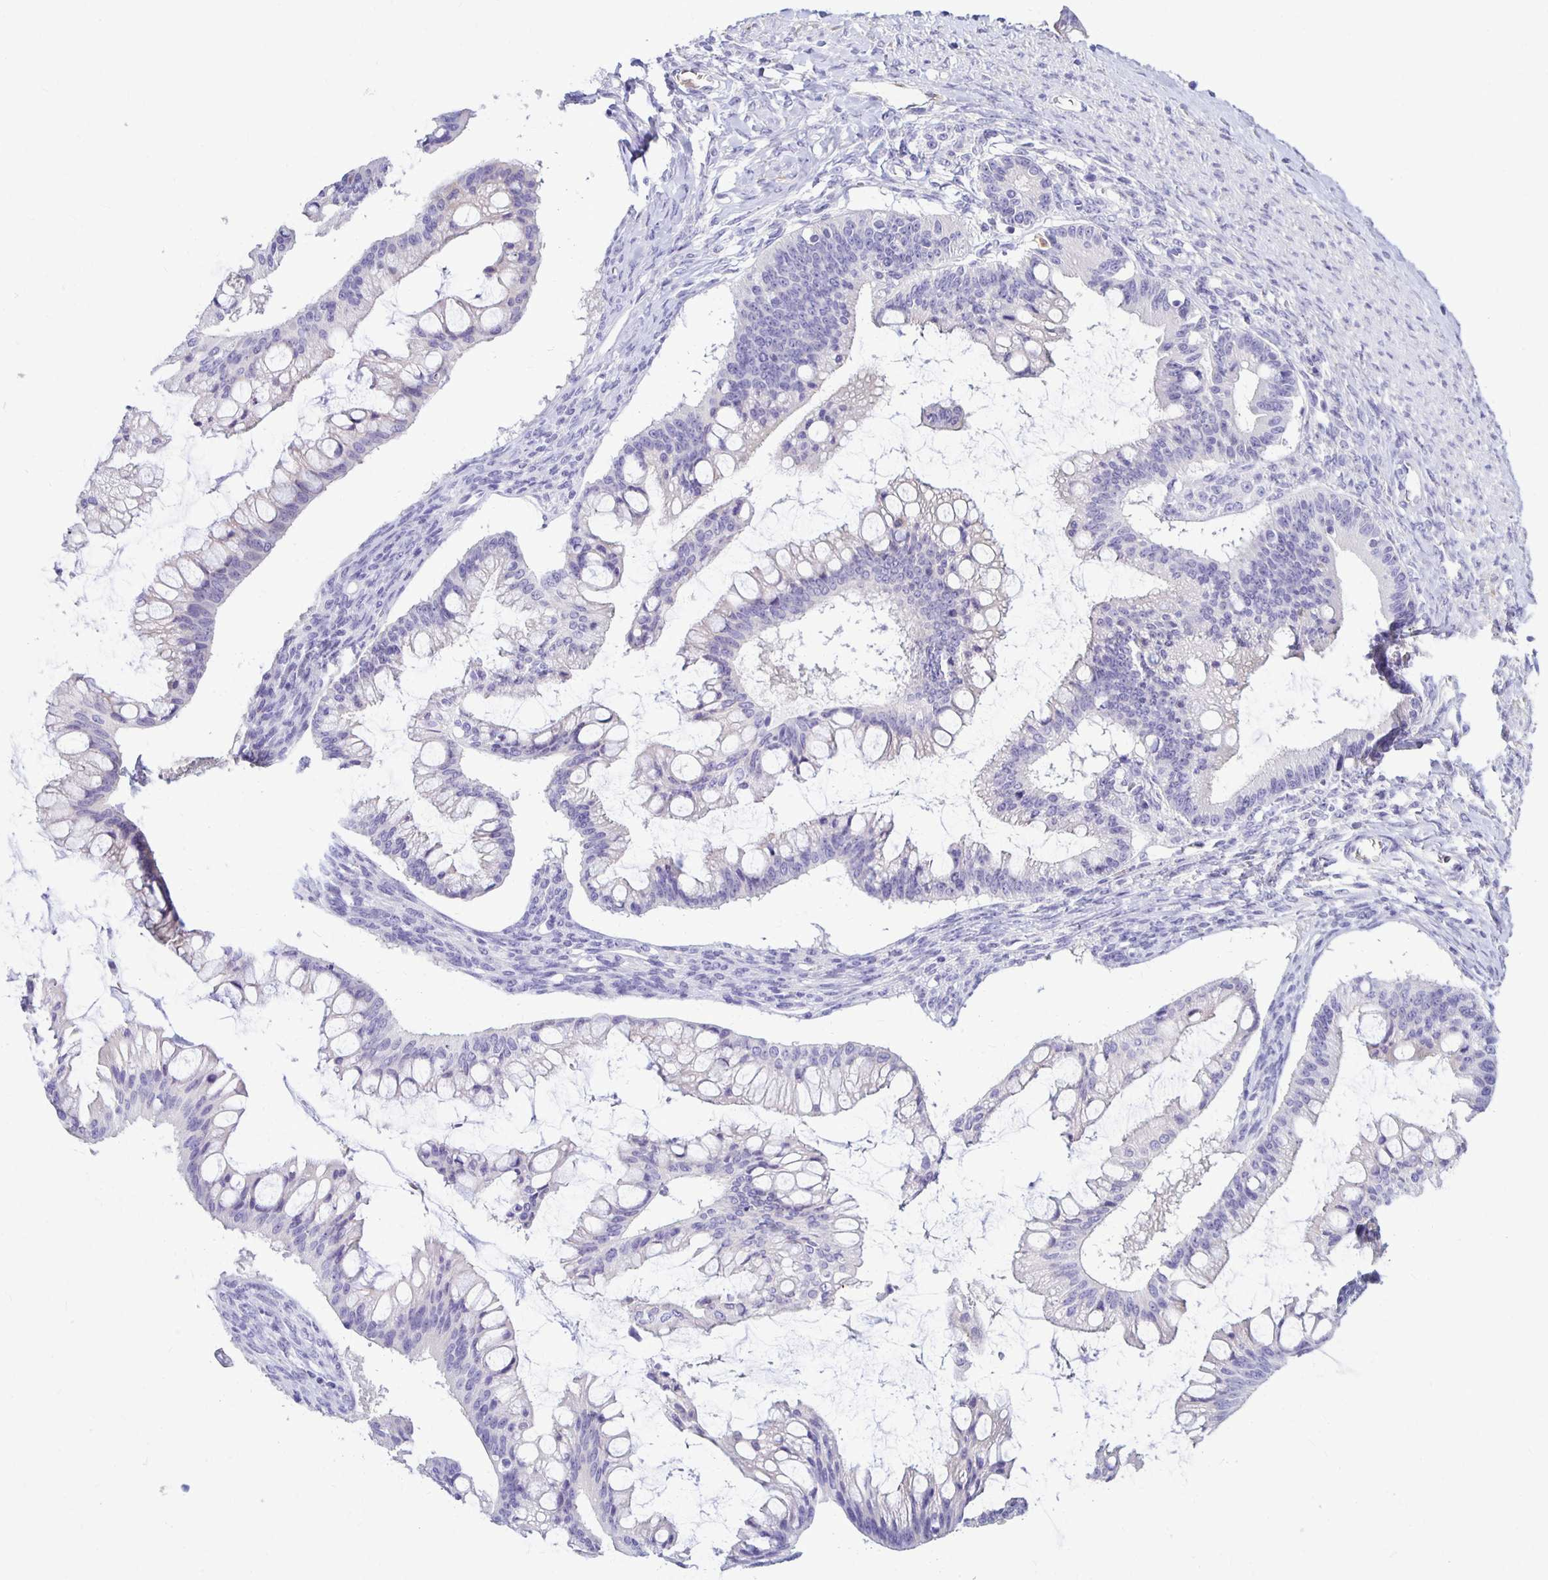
{"staining": {"intensity": "negative", "quantity": "none", "location": "none"}, "tissue": "ovarian cancer", "cell_type": "Tumor cells", "image_type": "cancer", "snomed": [{"axis": "morphology", "description": "Cystadenocarcinoma, mucinous, NOS"}, {"axis": "topography", "description": "Ovary"}], "caption": "Immunohistochemistry (IHC) micrograph of neoplastic tissue: mucinous cystadenocarcinoma (ovarian) stained with DAB (3,3'-diaminobenzidine) demonstrates no significant protein staining in tumor cells.", "gene": "FNTB", "patient": {"sex": "female", "age": 73}}